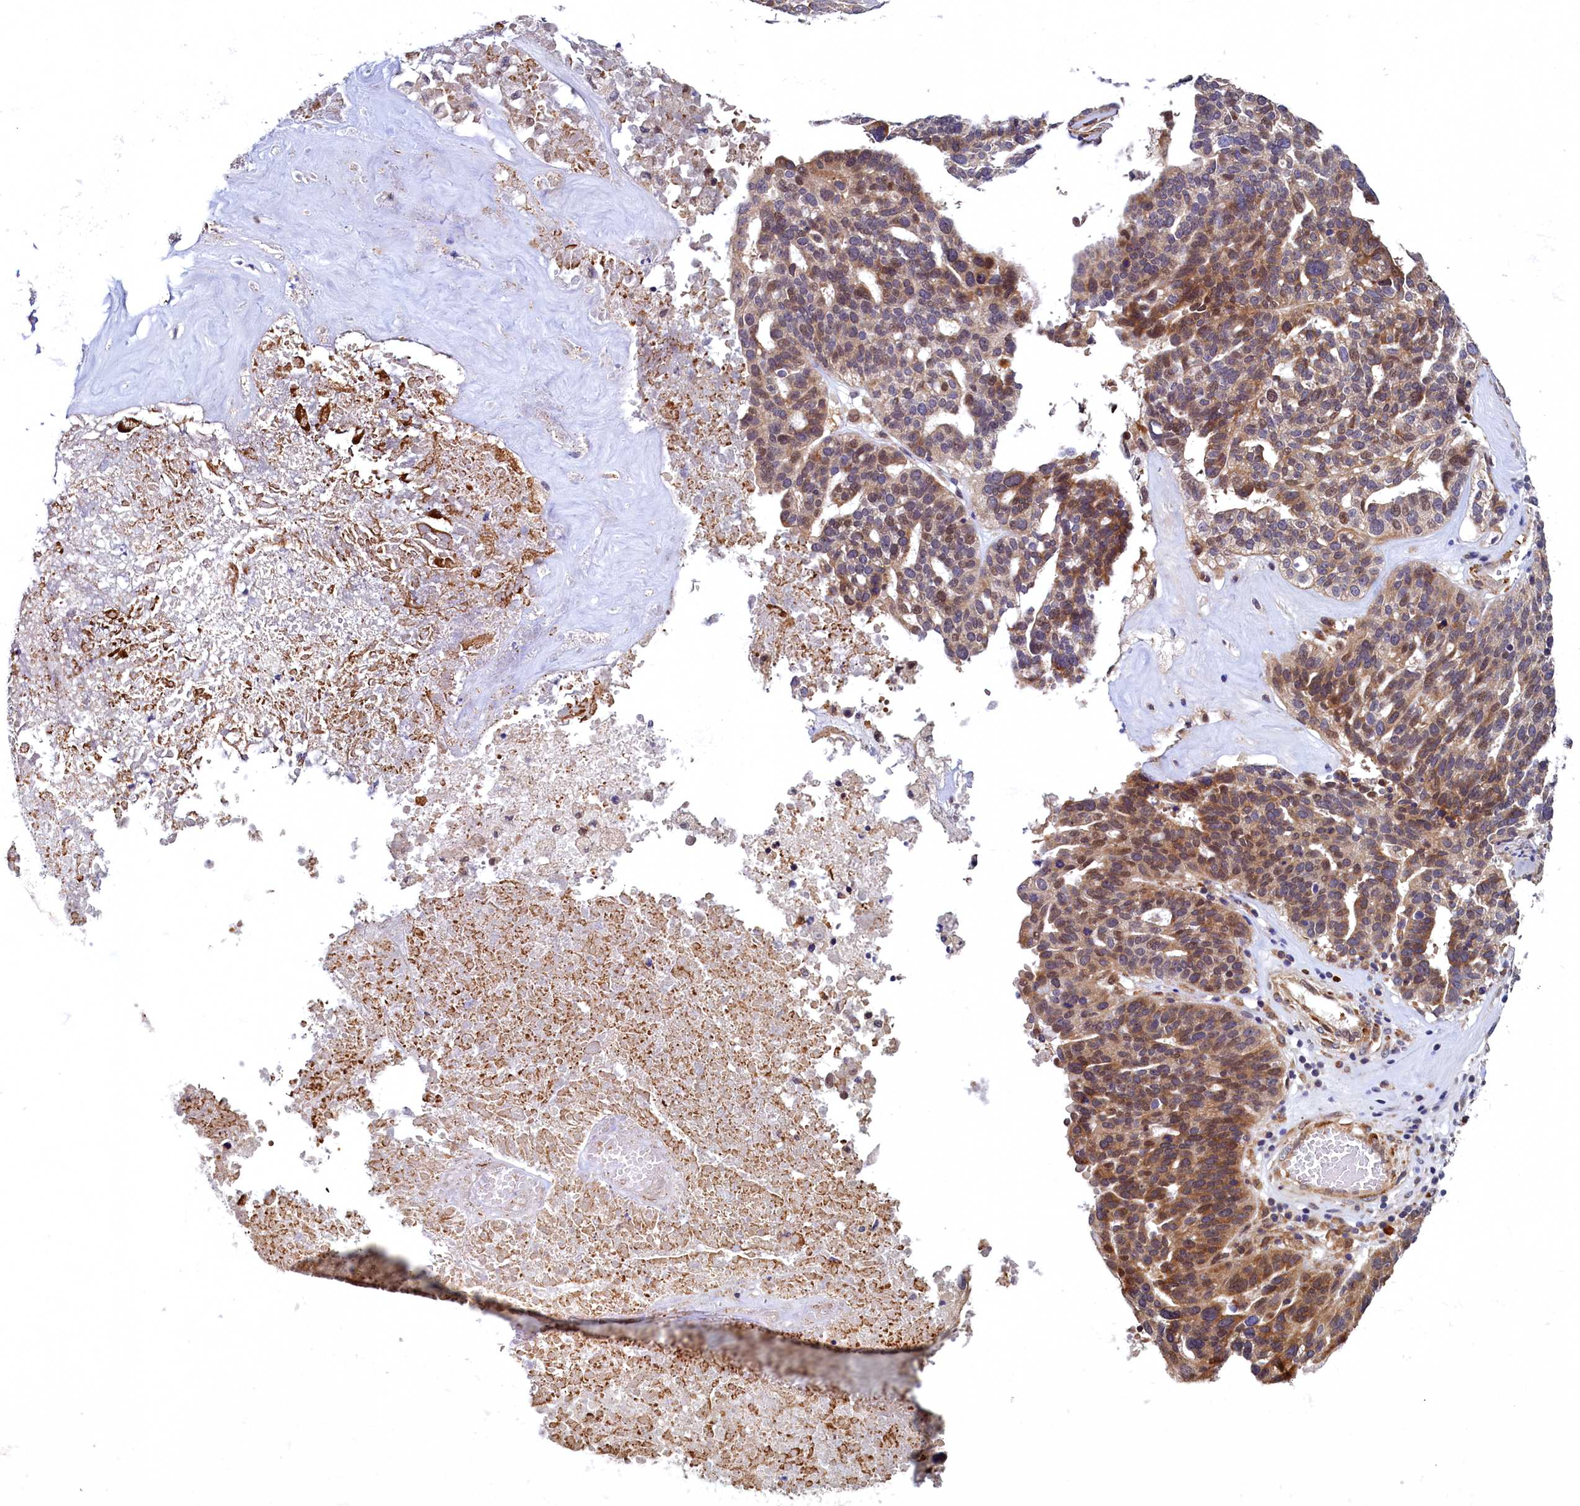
{"staining": {"intensity": "moderate", "quantity": "25%-75%", "location": "cytoplasmic/membranous"}, "tissue": "ovarian cancer", "cell_type": "Tumor cells", "image_type": "cancer", "snomed": [{"axis": "morphology", "description": "Cystadenocarcinoma, serous, NOS"}, {"axis": "topography", "description": "Ovary"}], "caption": "A brown stain labels moderate cytoplasmic/membranous staining of a protein in human serous cystadenocarcinoma (ovarian) tumor cells.", "gene": "SLC16A14", "patient": {"sex": "female", "age": 59}}